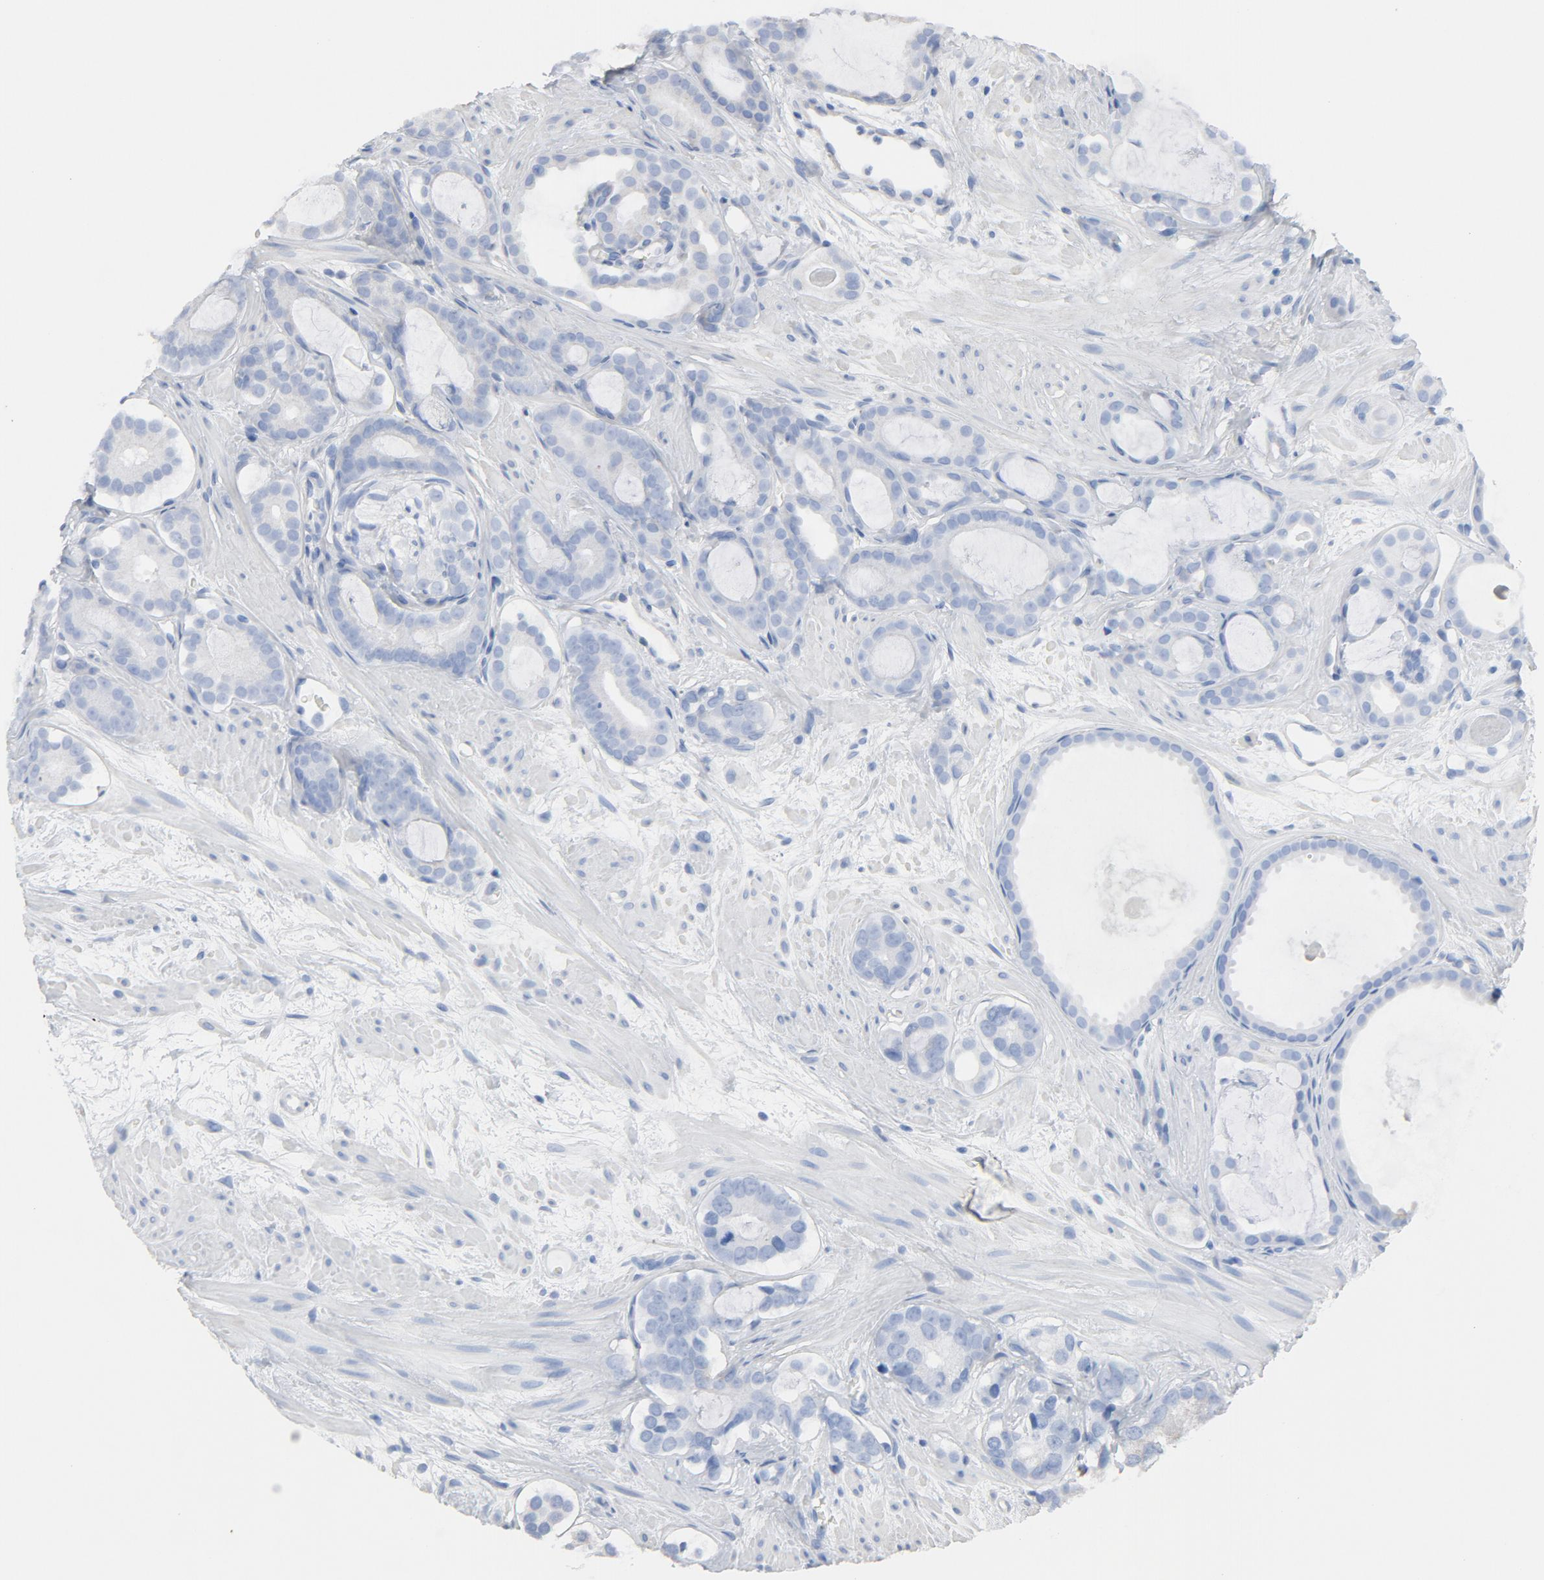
{"staining": {"intensity": "negative", "quantity": "none", "location": "none"}, "tissue": "prostate cancer", "cell_type": "Tumor cells", "image_type": "cancer", "snomed": [{"axis": "morphology", "description": "Adenocarcinoma, Low grade"}, {"axis": "topography", "description": "Prostate"}], "caption": "Human prostate low-grade adenocarcinoma stained for a protein using immunohistochemistry exhibits no staining in tumor cells.", "gene": "C14orf119", "patient": {"sex": "male", "age": 57}}